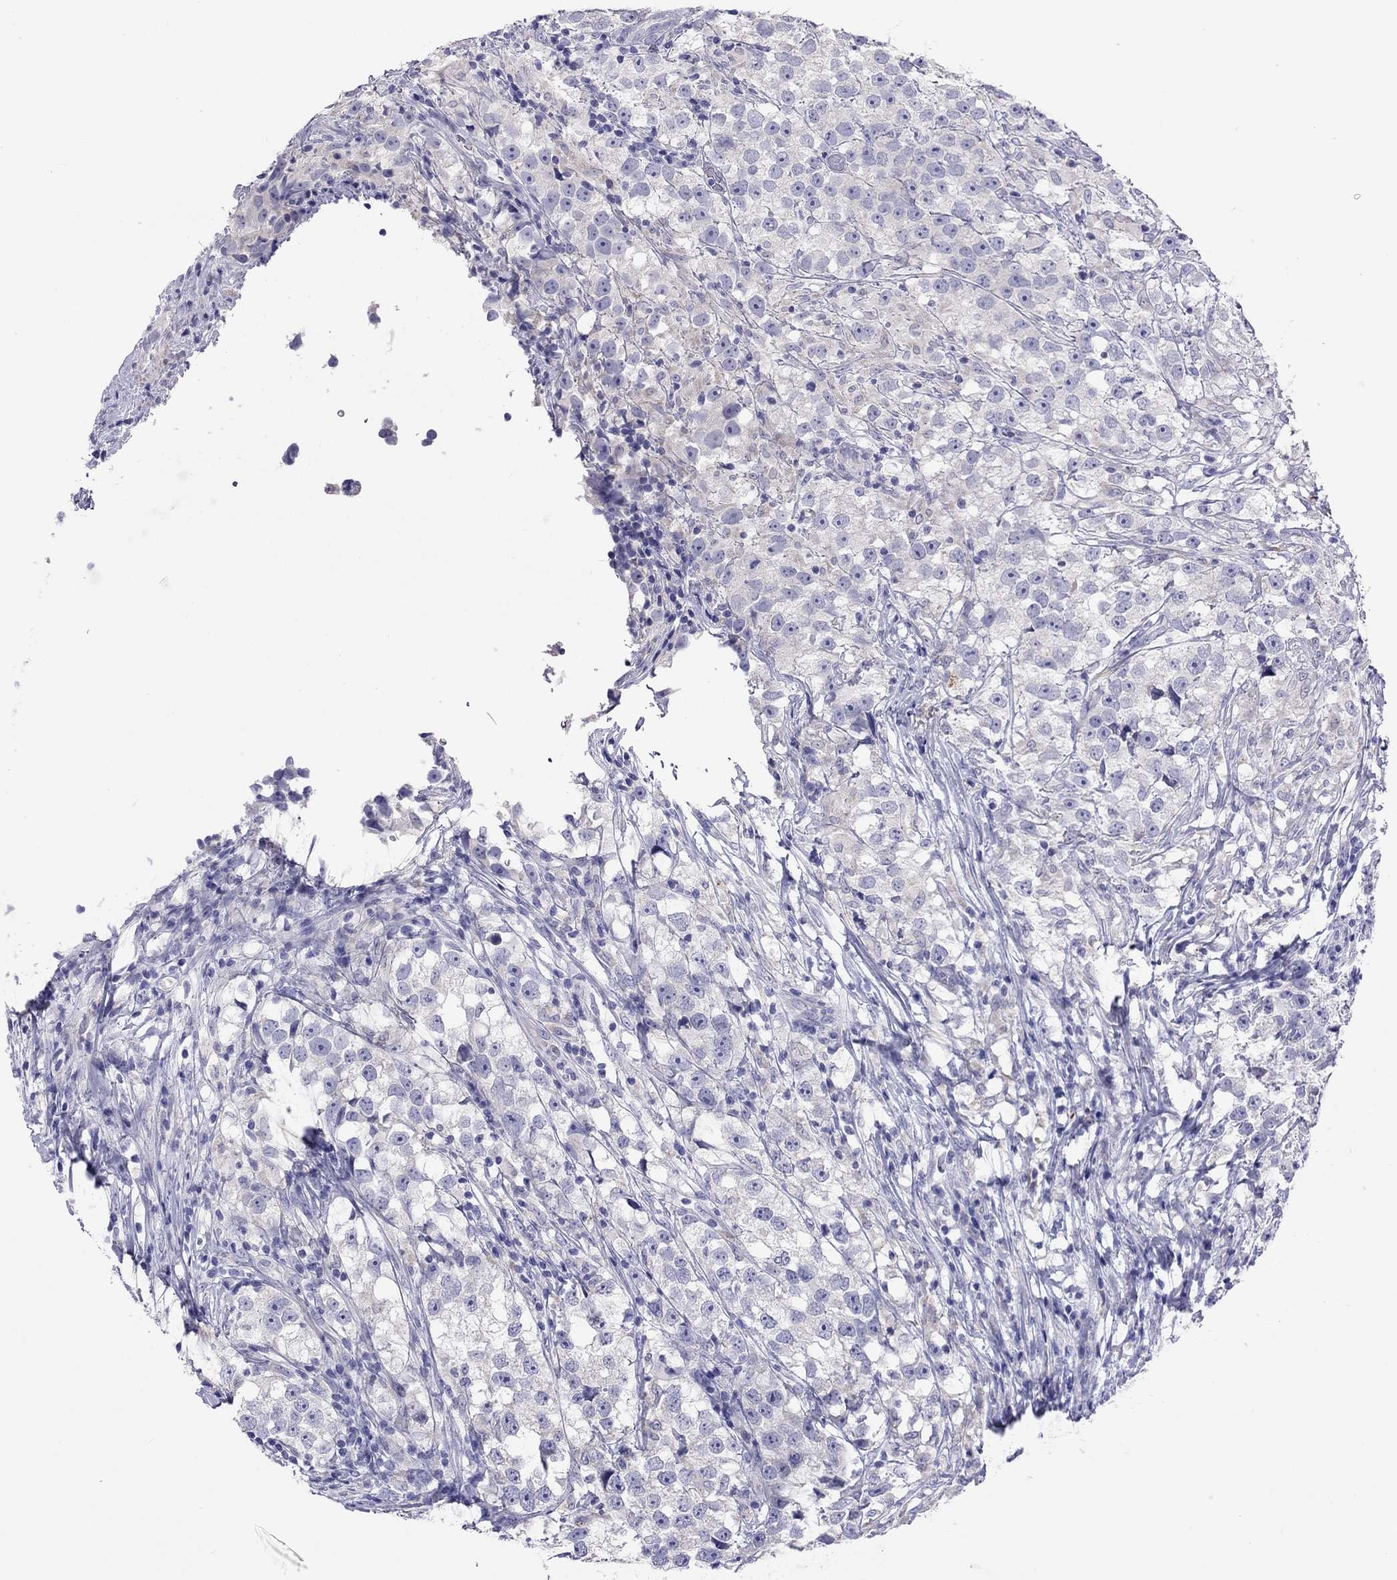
{"staining": {"intensity": "negative", "quantity": "none", "location": "none"}, "tissue": "testis cancer", "cell_type": "Tumor cells", "image_type": "cancer", "snomed": [{"axis": "morphology", "description": "Seminoma, NOS"}, {"axis": "topography", "description": "Testis"}], "caption": "Immunohistochemistry image of neoplastic tissue: seminoma (testis) stained with DAB (3,3'-diaminobenzidine) reveals no significant protein expression in tumor cells. Brightfield microscopy of immunohistochemistry stained with DAB (brown) and hematoxylin (blue), captured at high magnification.", "gene": "COL9A1", "patient": {"sex": "male", "age": 46}}